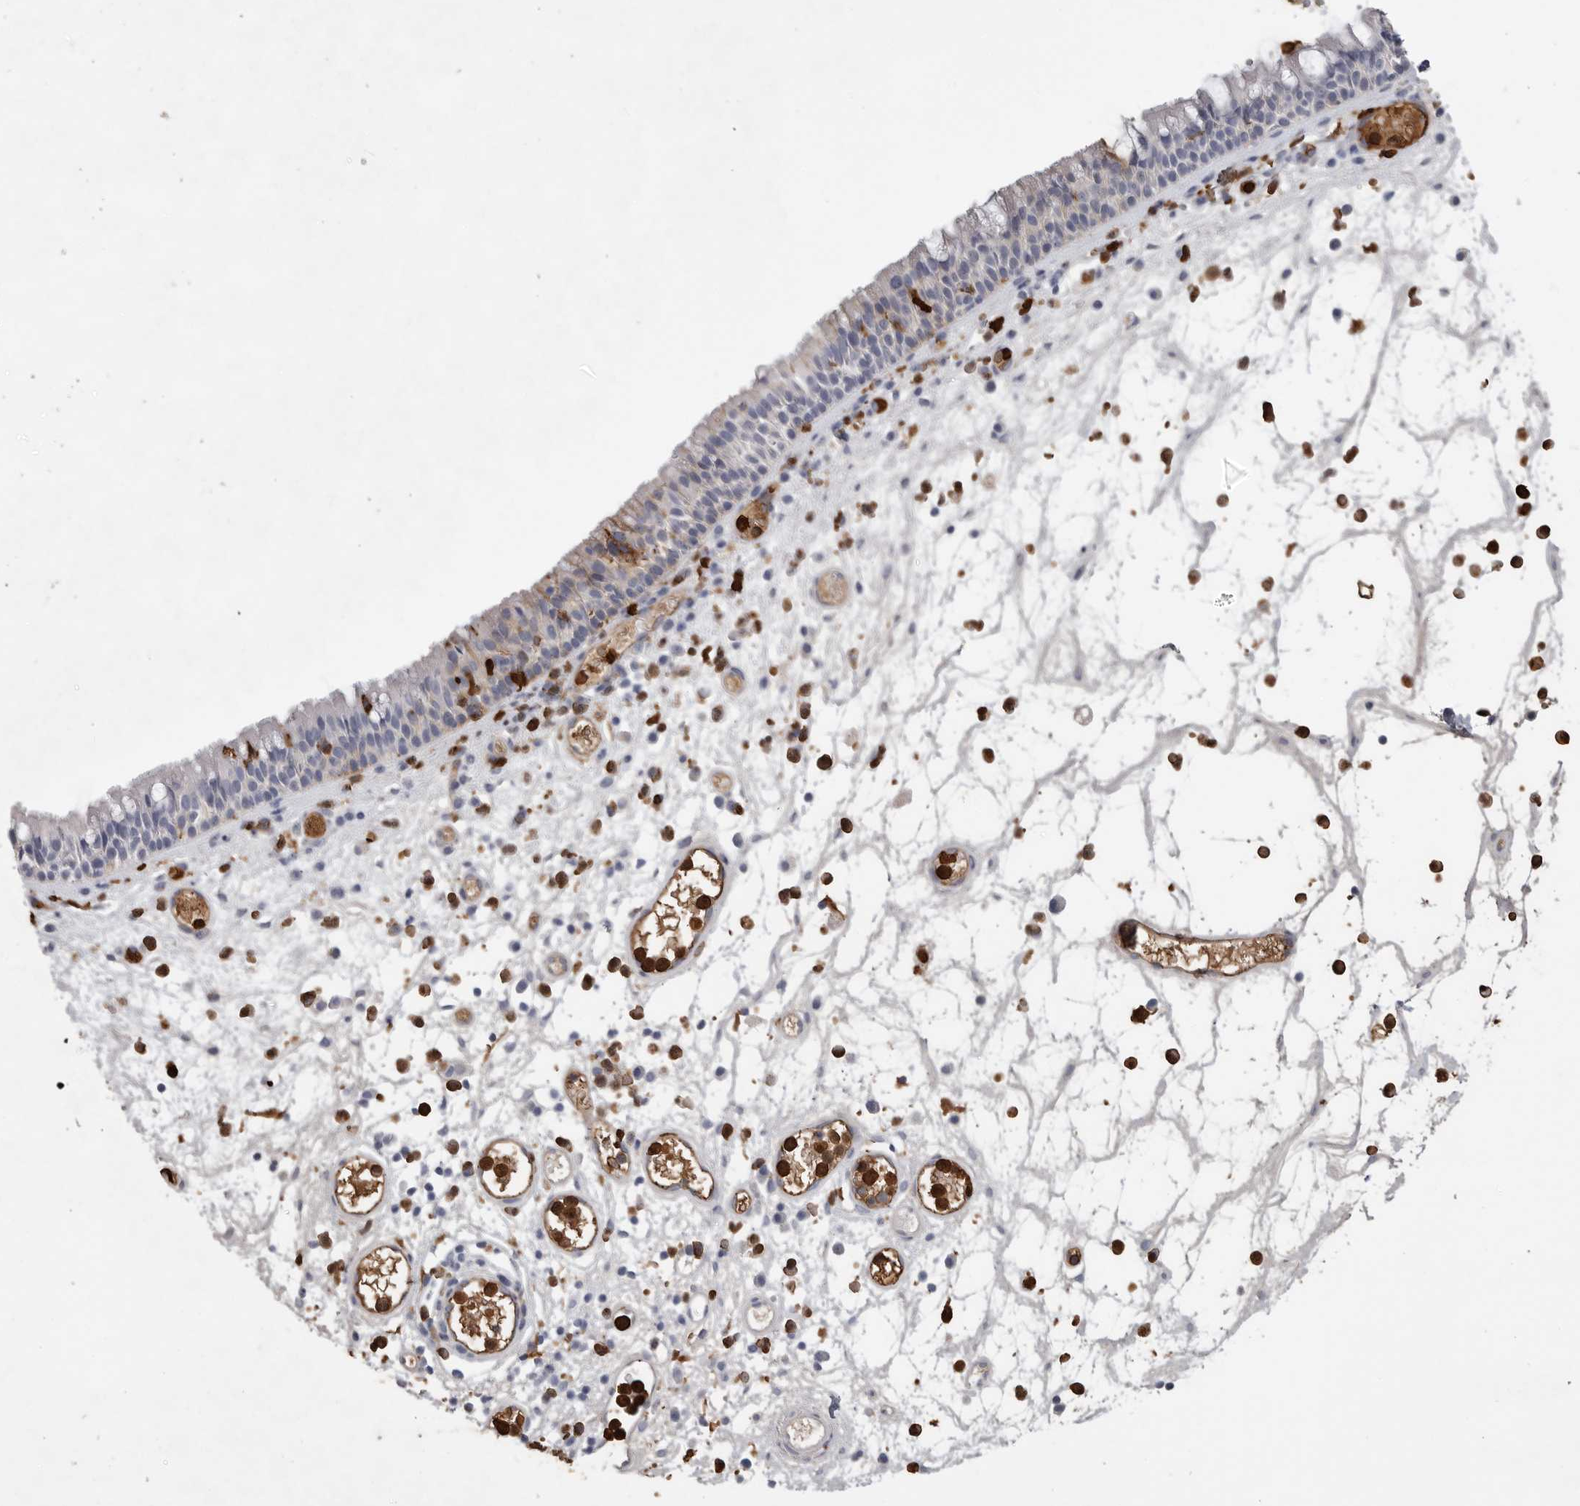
{"staining": {"intensity": "negative", "quantity": "none", "location": "none"}, "tissue": "nasopharynx", "cell_type": "Respiratory epithelial cells", "image_type": "normal", "snomed": [{"axis": "morphology", "description": "Normal tissue, NOS"}, {"axis": "morphology", "description": "Inflammation, NOS"}, {"axis": "morphology", "description": "Malignant melanoma, Metastatic site"}, {"axis": "topography", "description": "Nasopharynx"}], "caption": "Immunohistochemistry of unremarkable nasopharynx displays no expression in respiratory epithelial cells. (Brightfield microscopy of DAB IHC at high magnification).", "gene": "CYB561D1", "patient": {"sex": "male", "age": 70}}